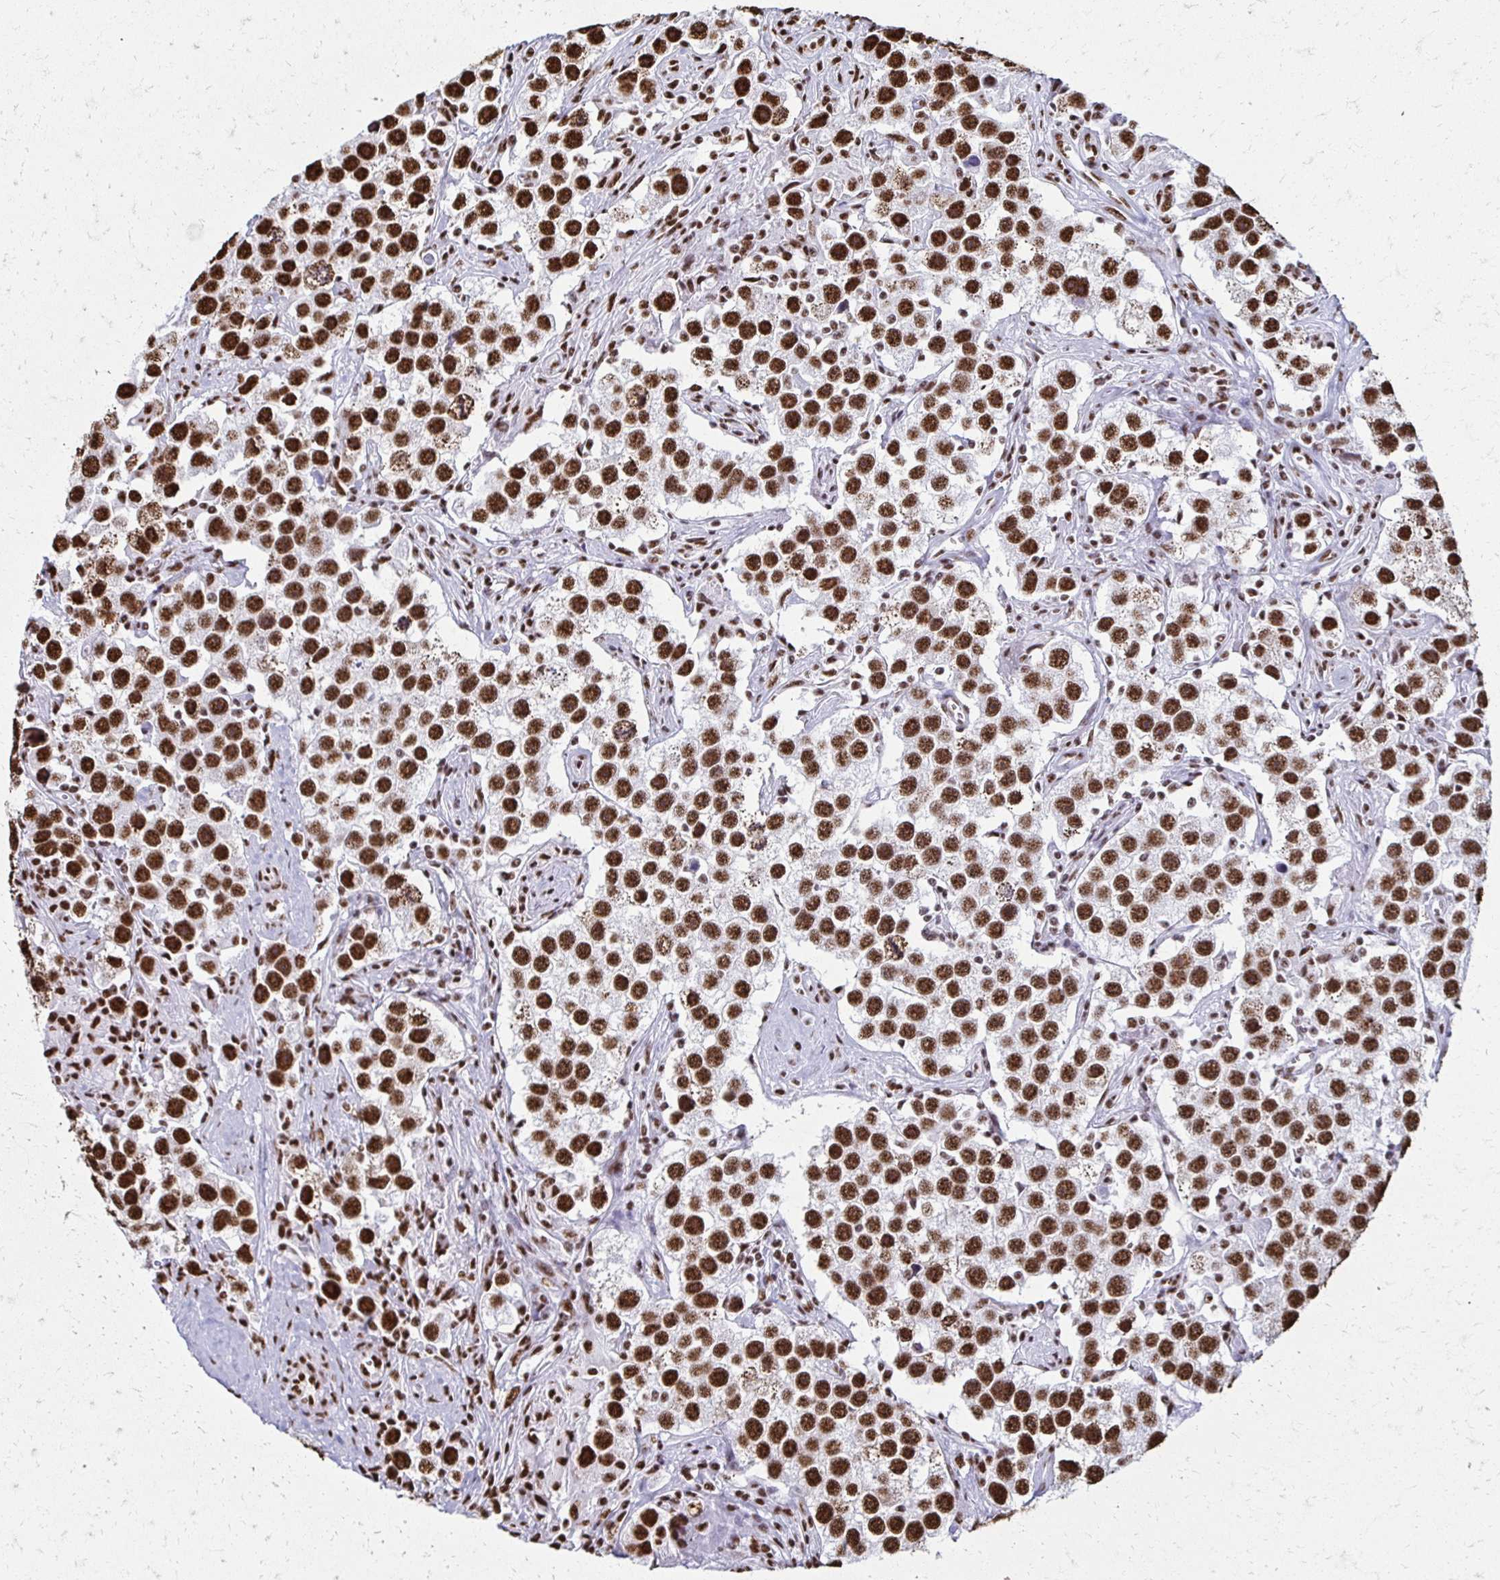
{"staining": {"intensity": "strong", "quantity": ">75%", "location": "nuclear"}, "tissue": "testis cancer", "cell_type": "Tumor cells", "image_type": "cancer", "snomed": [{"axis": "morphology", "description": "Seminoma, NOS"}, {"axis": "topography", "description": "Testis"}], "caption": "An immunohistochemistry micrograph of tumor tissue is shown. Protein staining in brown highlights strong nuclear positivity in testis cancer within tumor cells. Nuclei are stained in blue.", "gene": "NONO", "patient": {"sex": "male", "age": 49}}